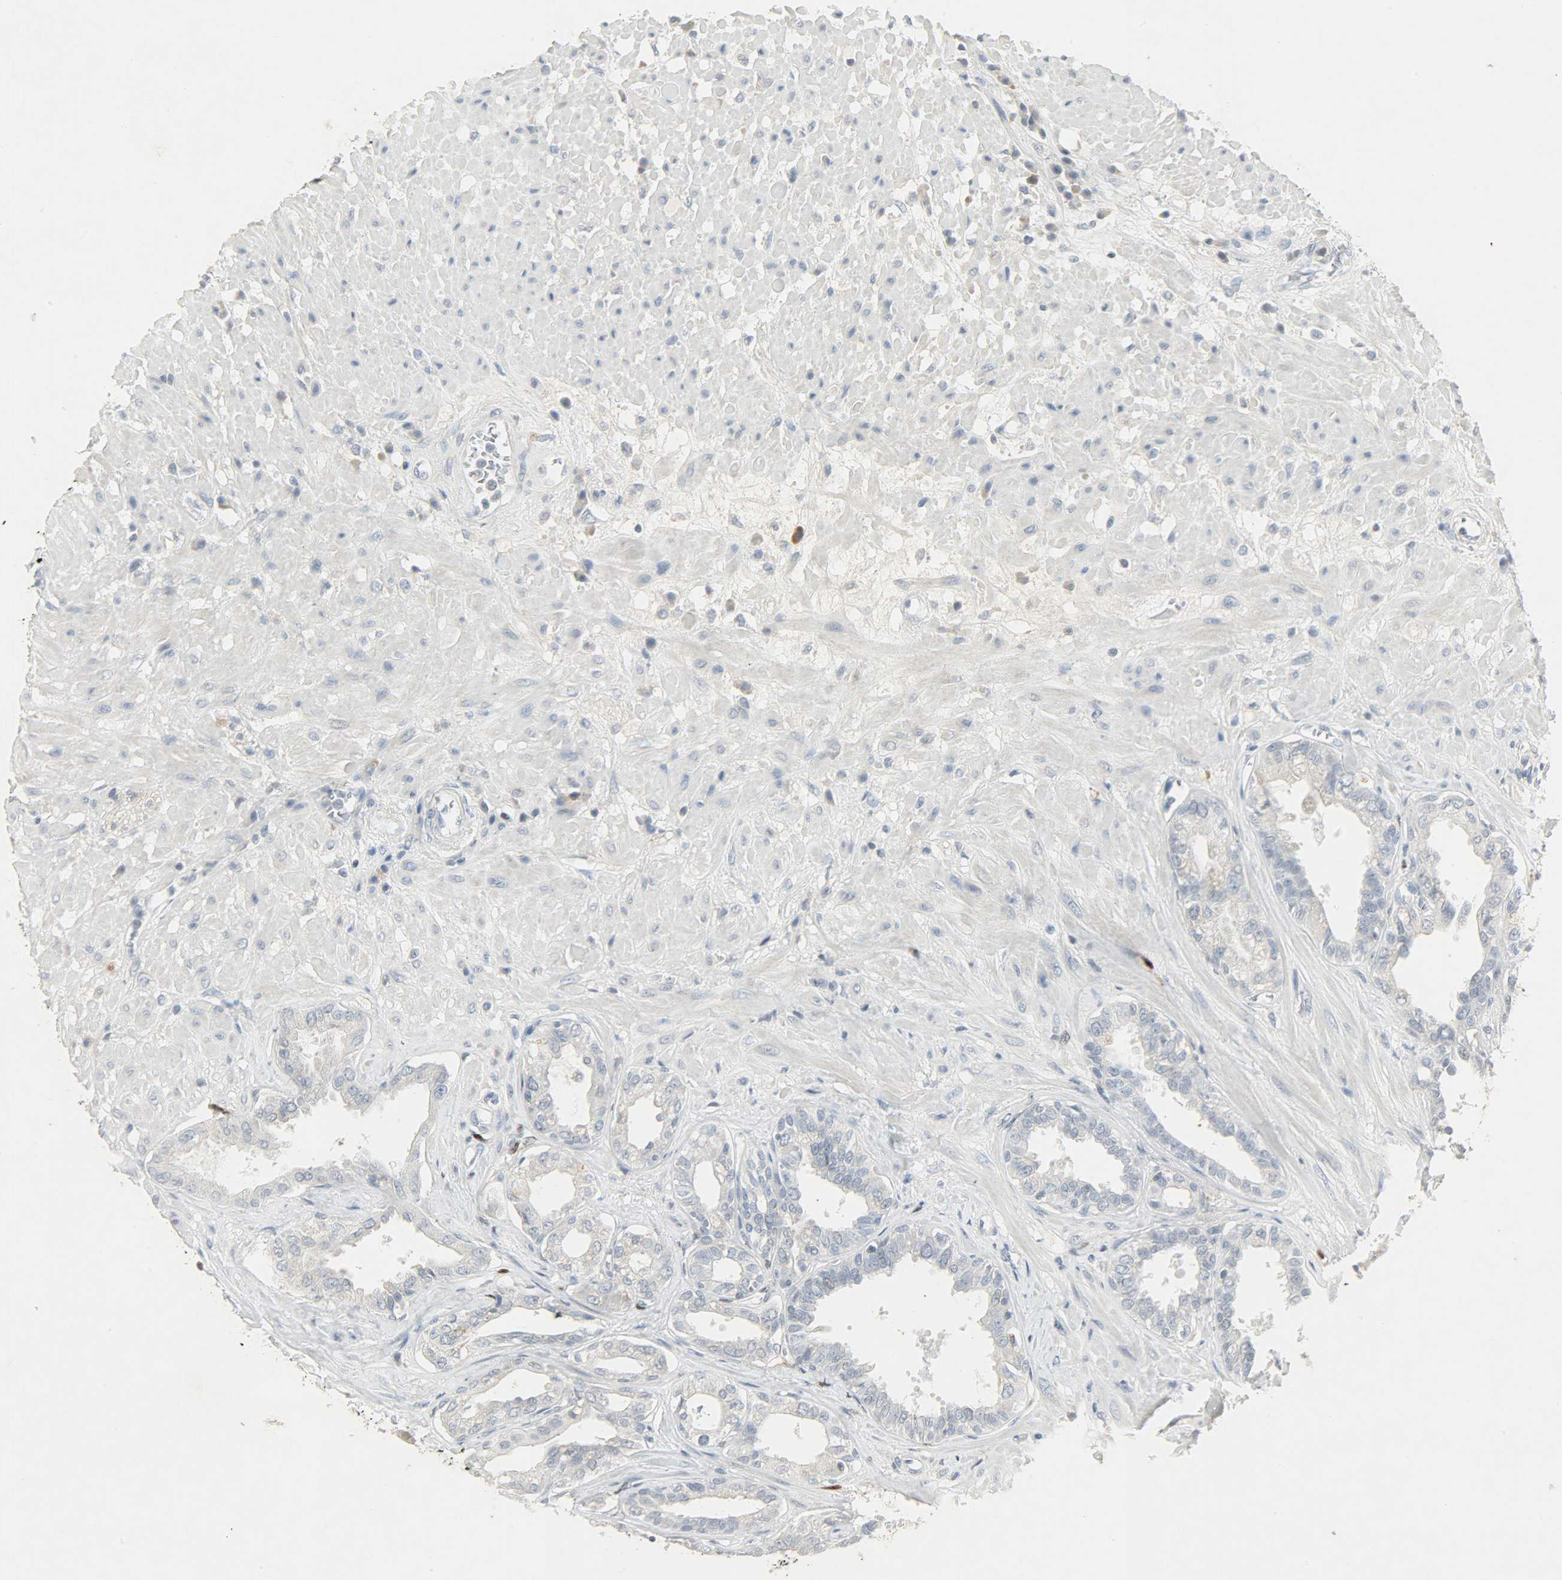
{"staining": {"intensity": "weak", "quantity": "25%-75%", "location": "cytoplasmic/membranous"}, "tissue": "seminal vesicle", "cell_type": "Glandular cells", "image_type": "normal", "snomed": [{"axis": "morphology", "description": "Normal tissue, NOS"}, {"axis": "topography", "description": "Seminal veicle"}], "caption": "A photomicrograph showing weak cytoplasmic/membranous staining in about 25%-75% of glandular cells in unremarkable seminal vesicle, as visualized by brown immunohistochemical staining.", "gene": "CAMK4", "patient": {"sex": "male", "age": 61}}